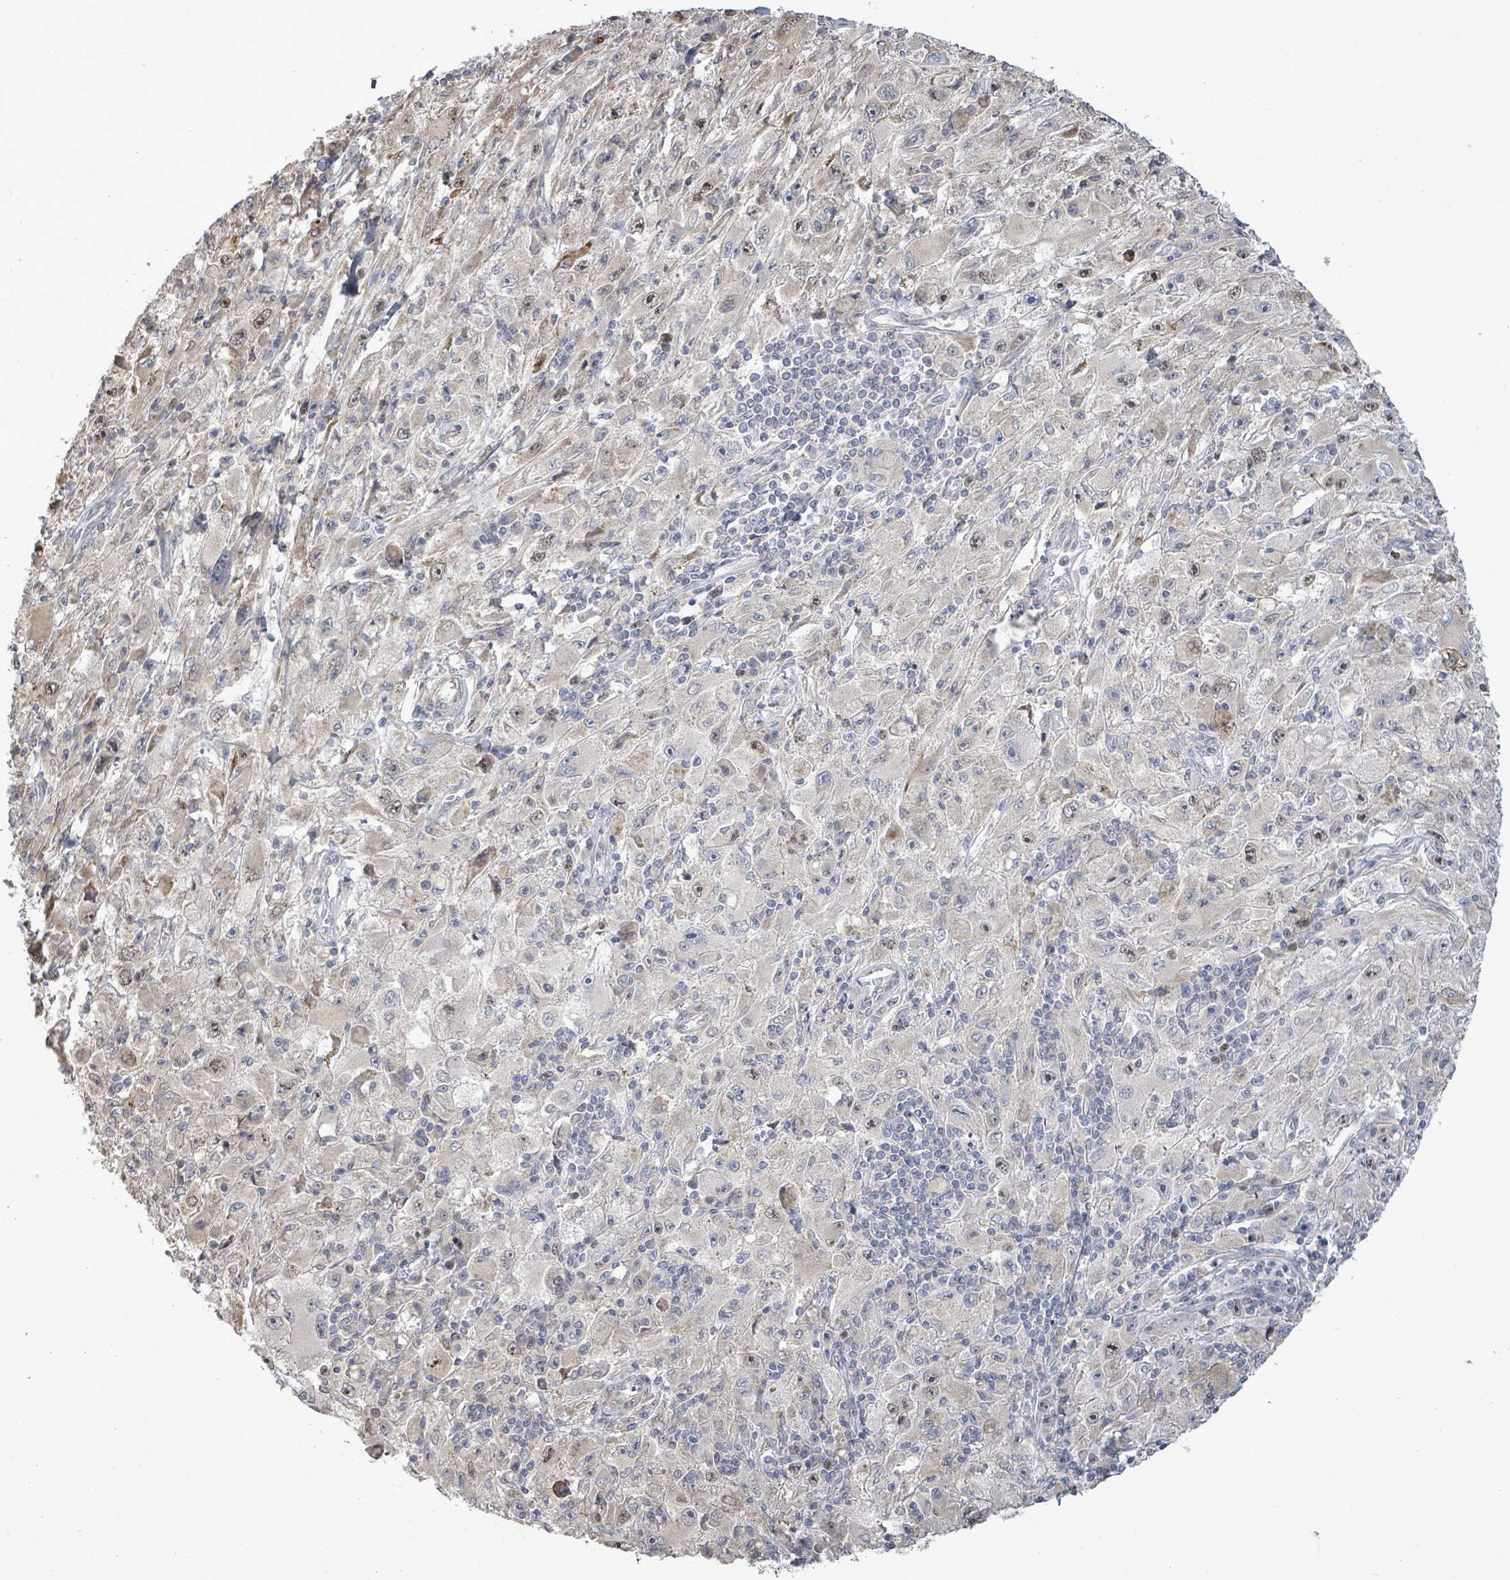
{"staining": {"intensity": "negative", "quantity": "none", "location": "none"}, "tissue": "melanoma", "cell_type": "Tumor cells", "image_type": "cancer", "snomed": [{"axis": "morphology", "description": "Malignant melanoma, Metastatic site"}, {"axis": "topography", "description": "Skin"}], "caption": "Tumor cells show no significant protein expression in melanoma.", "gene": "PAPSS1", "patient": {"sex": "male", "age": 53}}